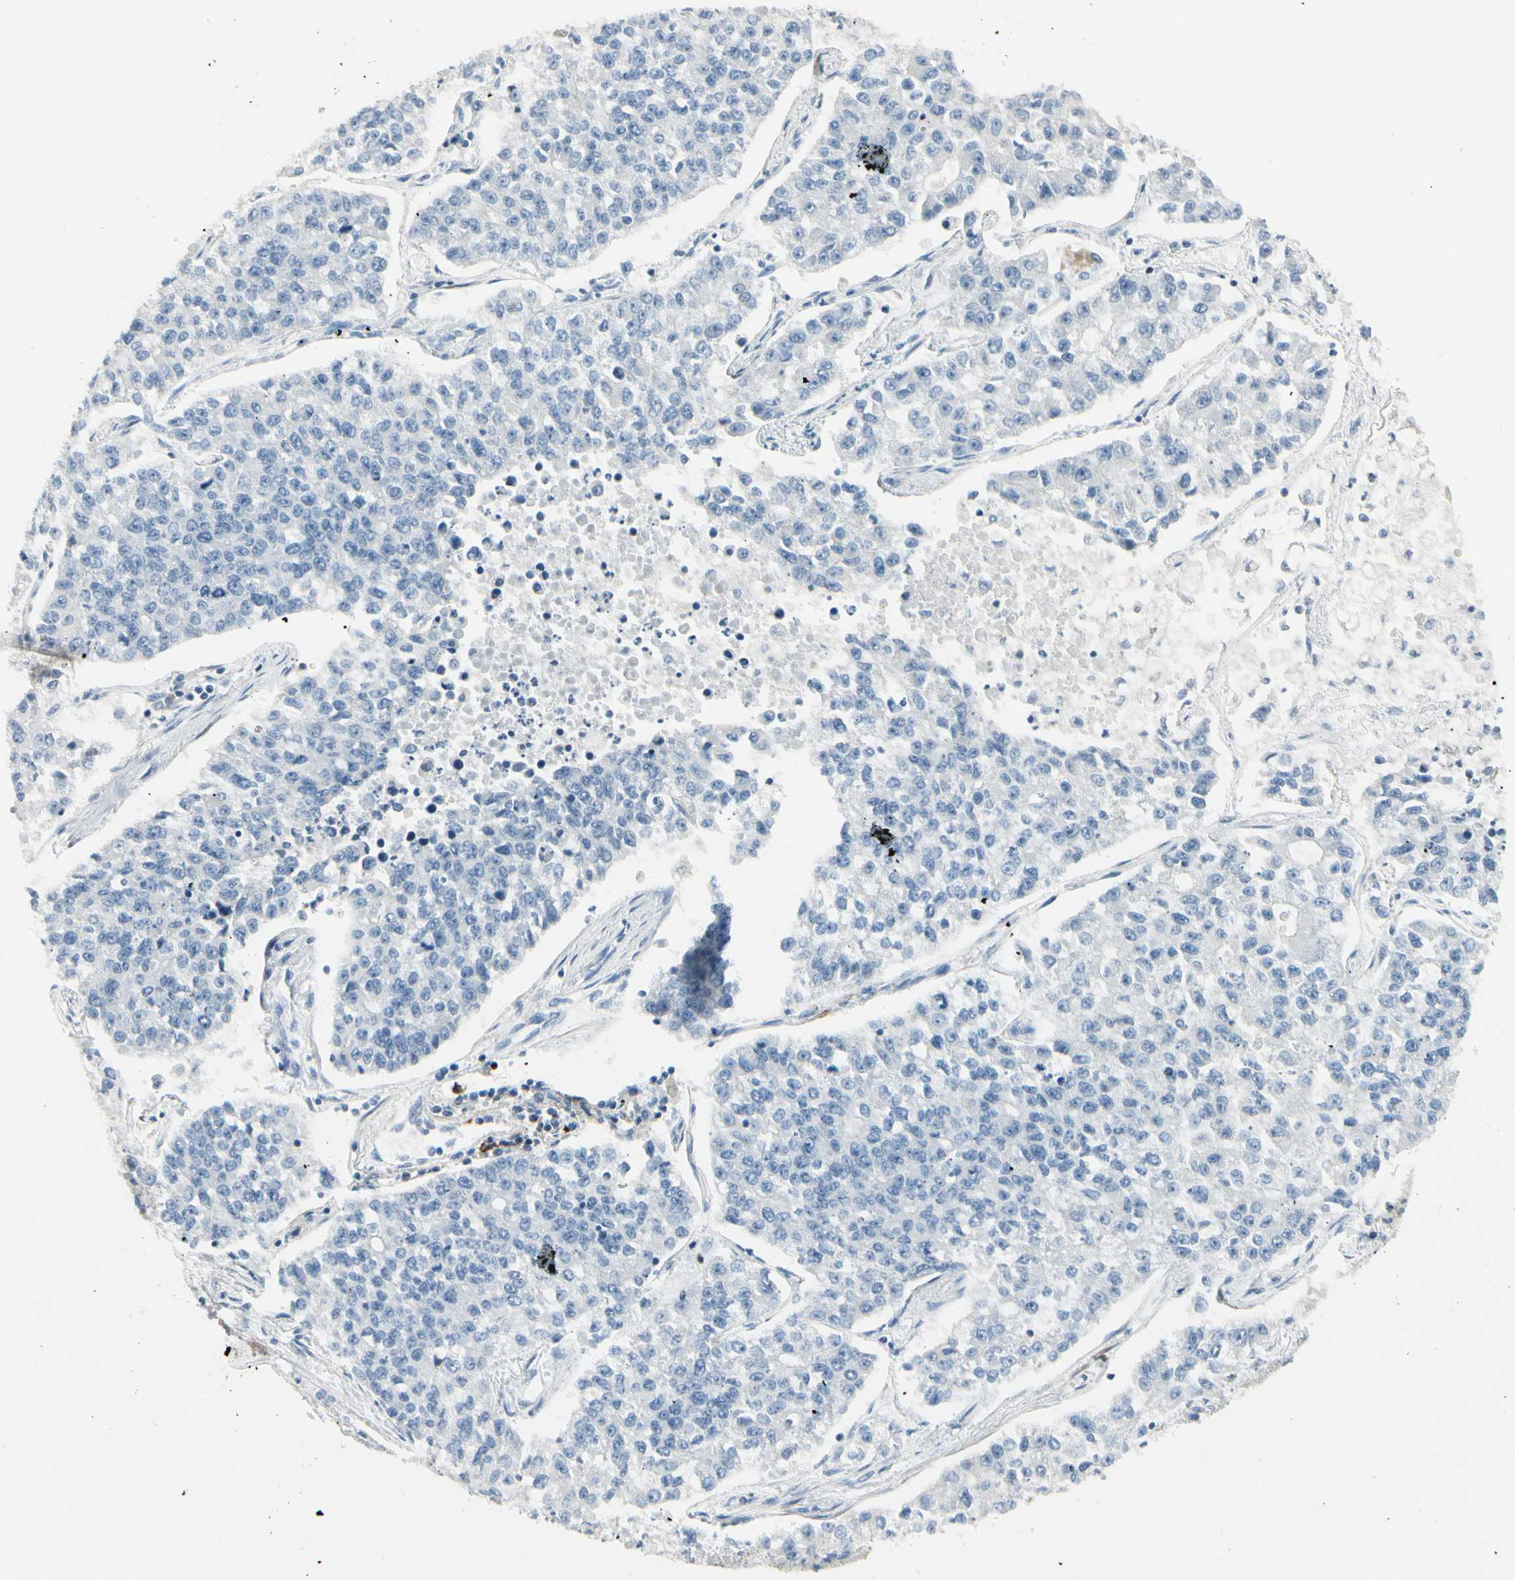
{"staining": {"intensity": "negative", "quantity": "none", "location": "none"}, "tissue": "lung cancer", "cell_type": "Tumor cells", "image_type": "cancer", "snomed": [{"axis": "morphology", "description": "Adenocarcinoma, NOS"}, {"axis": "topography", "description": "Lung"}], "caption": "IHC of human lung adenocarcinoma displays no expression in tumor cells.", "gene": "TRAF1", "patient": {"sex": "male", "age": 49}}